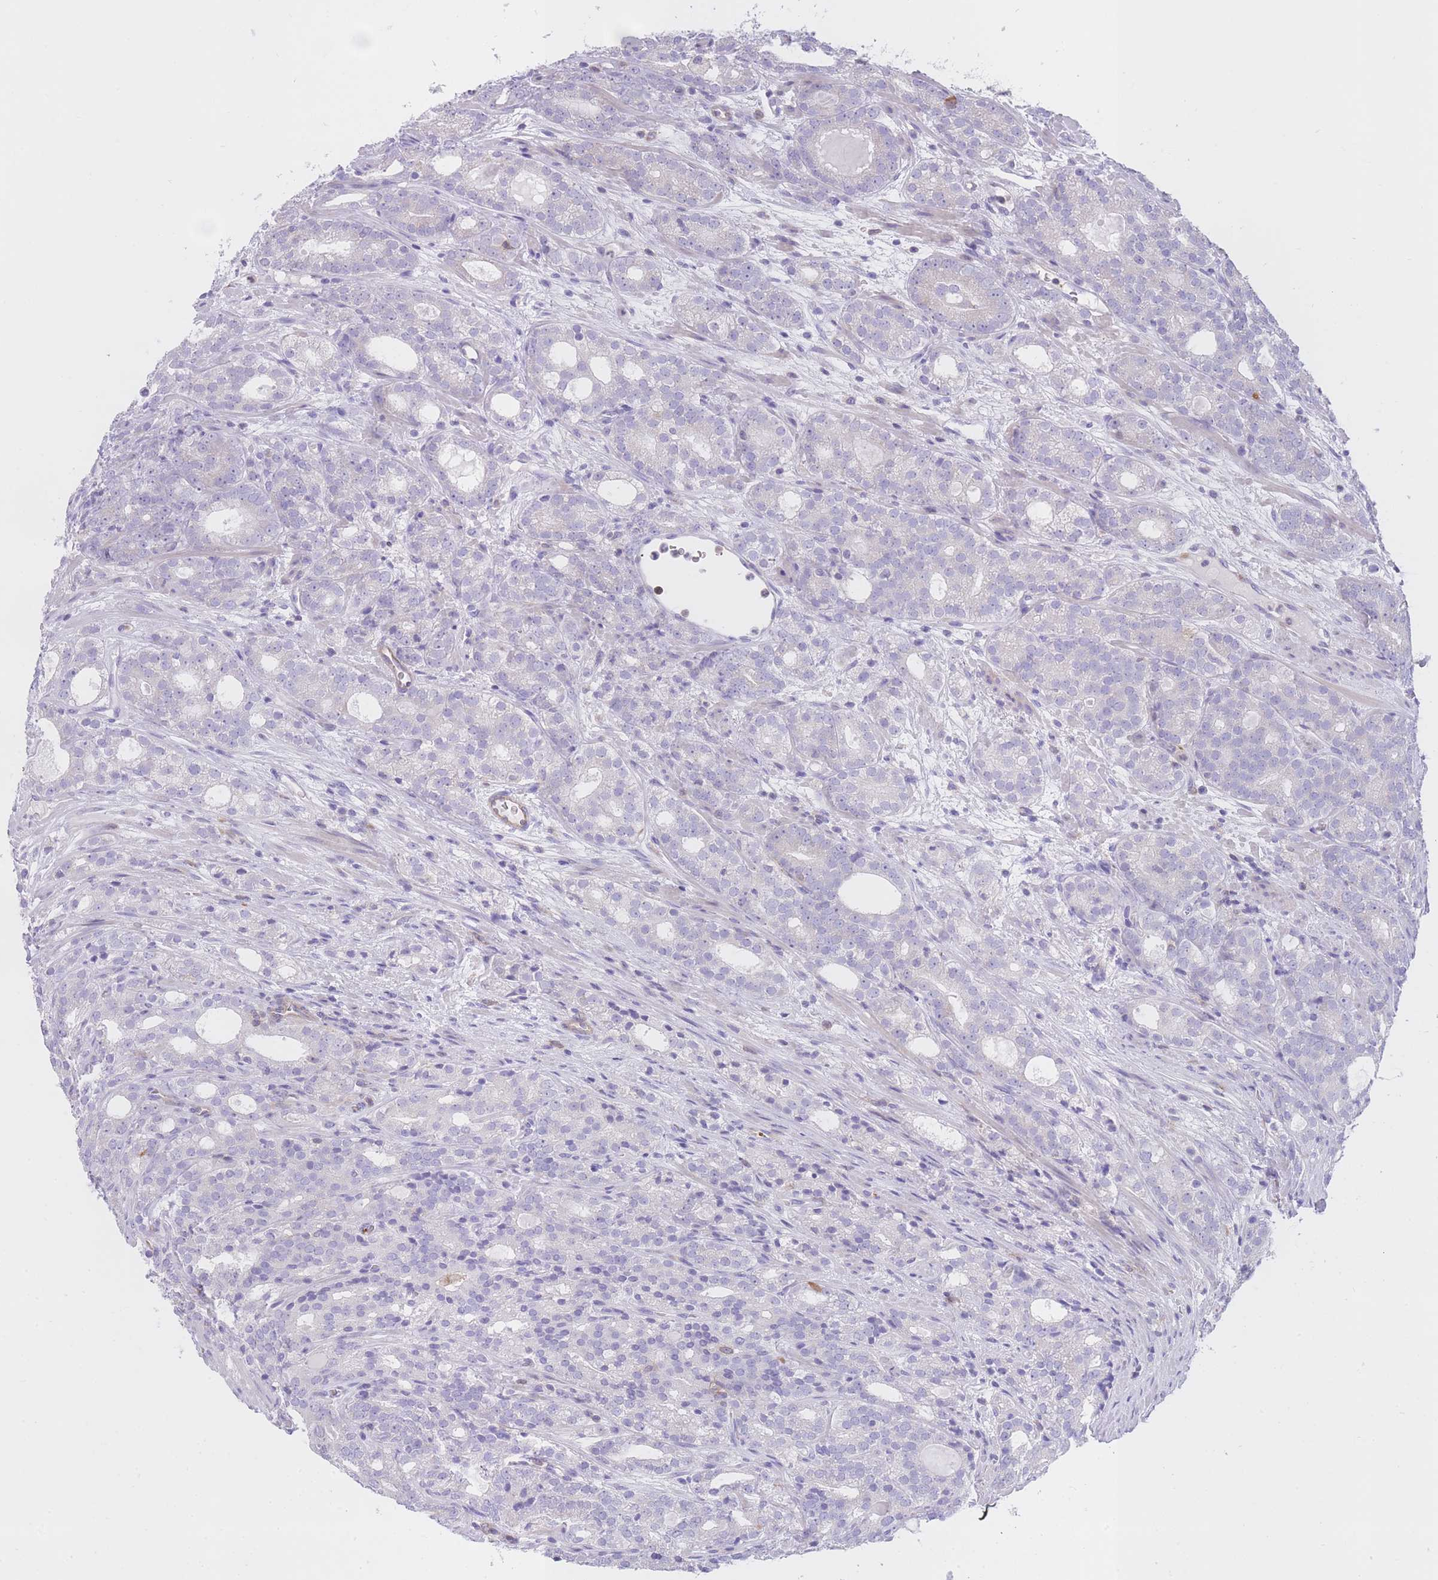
{"staining": {"intensity": "negative", "quantity": "none", "location": "none"}, "tissue": "prostate cancer", "cell_type": "Tumor cells", "image_type": "cancer", "snomed": [{"axis": "morphology", "description": "Adenocarcinoma, High grade"}, {"axis": "topography", "description": "Prostate"}], "caption": "DAB immunohistochemical staining of human high-grade adenocarcinoma (prostate) reveals no significant positivity in tumor cells.", "gene": "LDB3", "patient": {"sex": "male", "age": 64}}